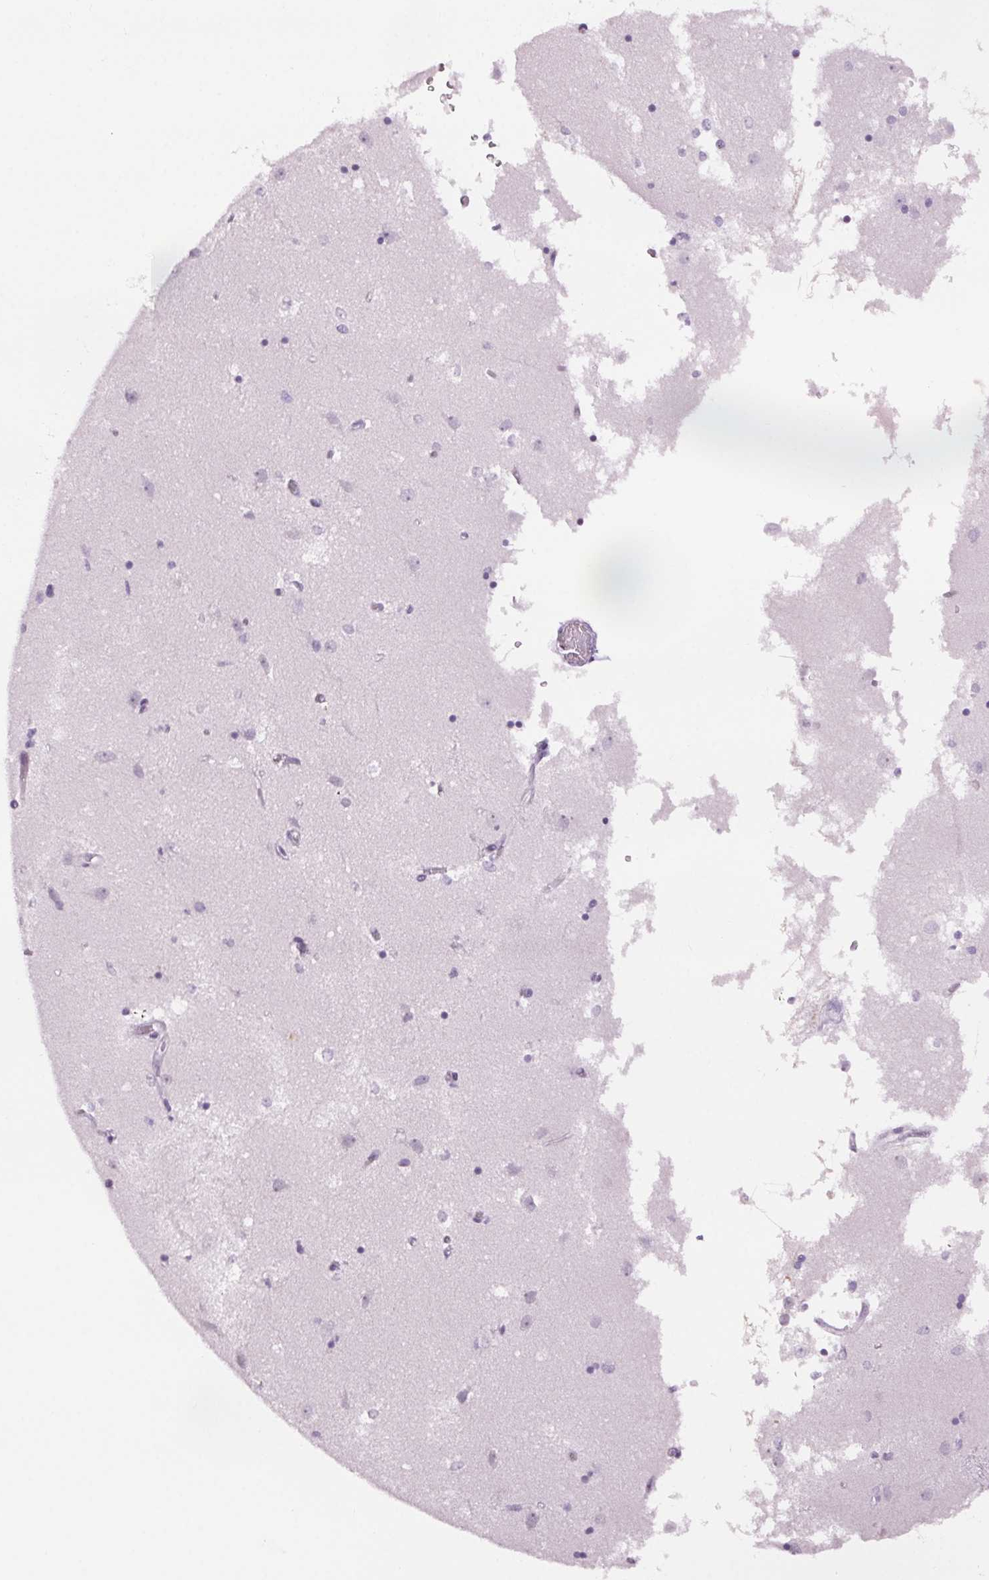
{"staining": {"intensity": "negative", "quantity": "none", "location": "none"}, "tissue": "caudate", "cell_type": "Glial cells", "image_type": "normal", "snomed": [{"axis": "morphology", "description": "Normal tissue, NOS"}, {"axis": "topography", "description": "Lateral ventricle wall"}], "caption": "High power microscopy histopathology image of an immunohistochemistry micrograph of normal caudate, revealing no significant staining in glial cells.", "gene": "SLC6A19", "patient": {"sex": "male", "age": 54}}